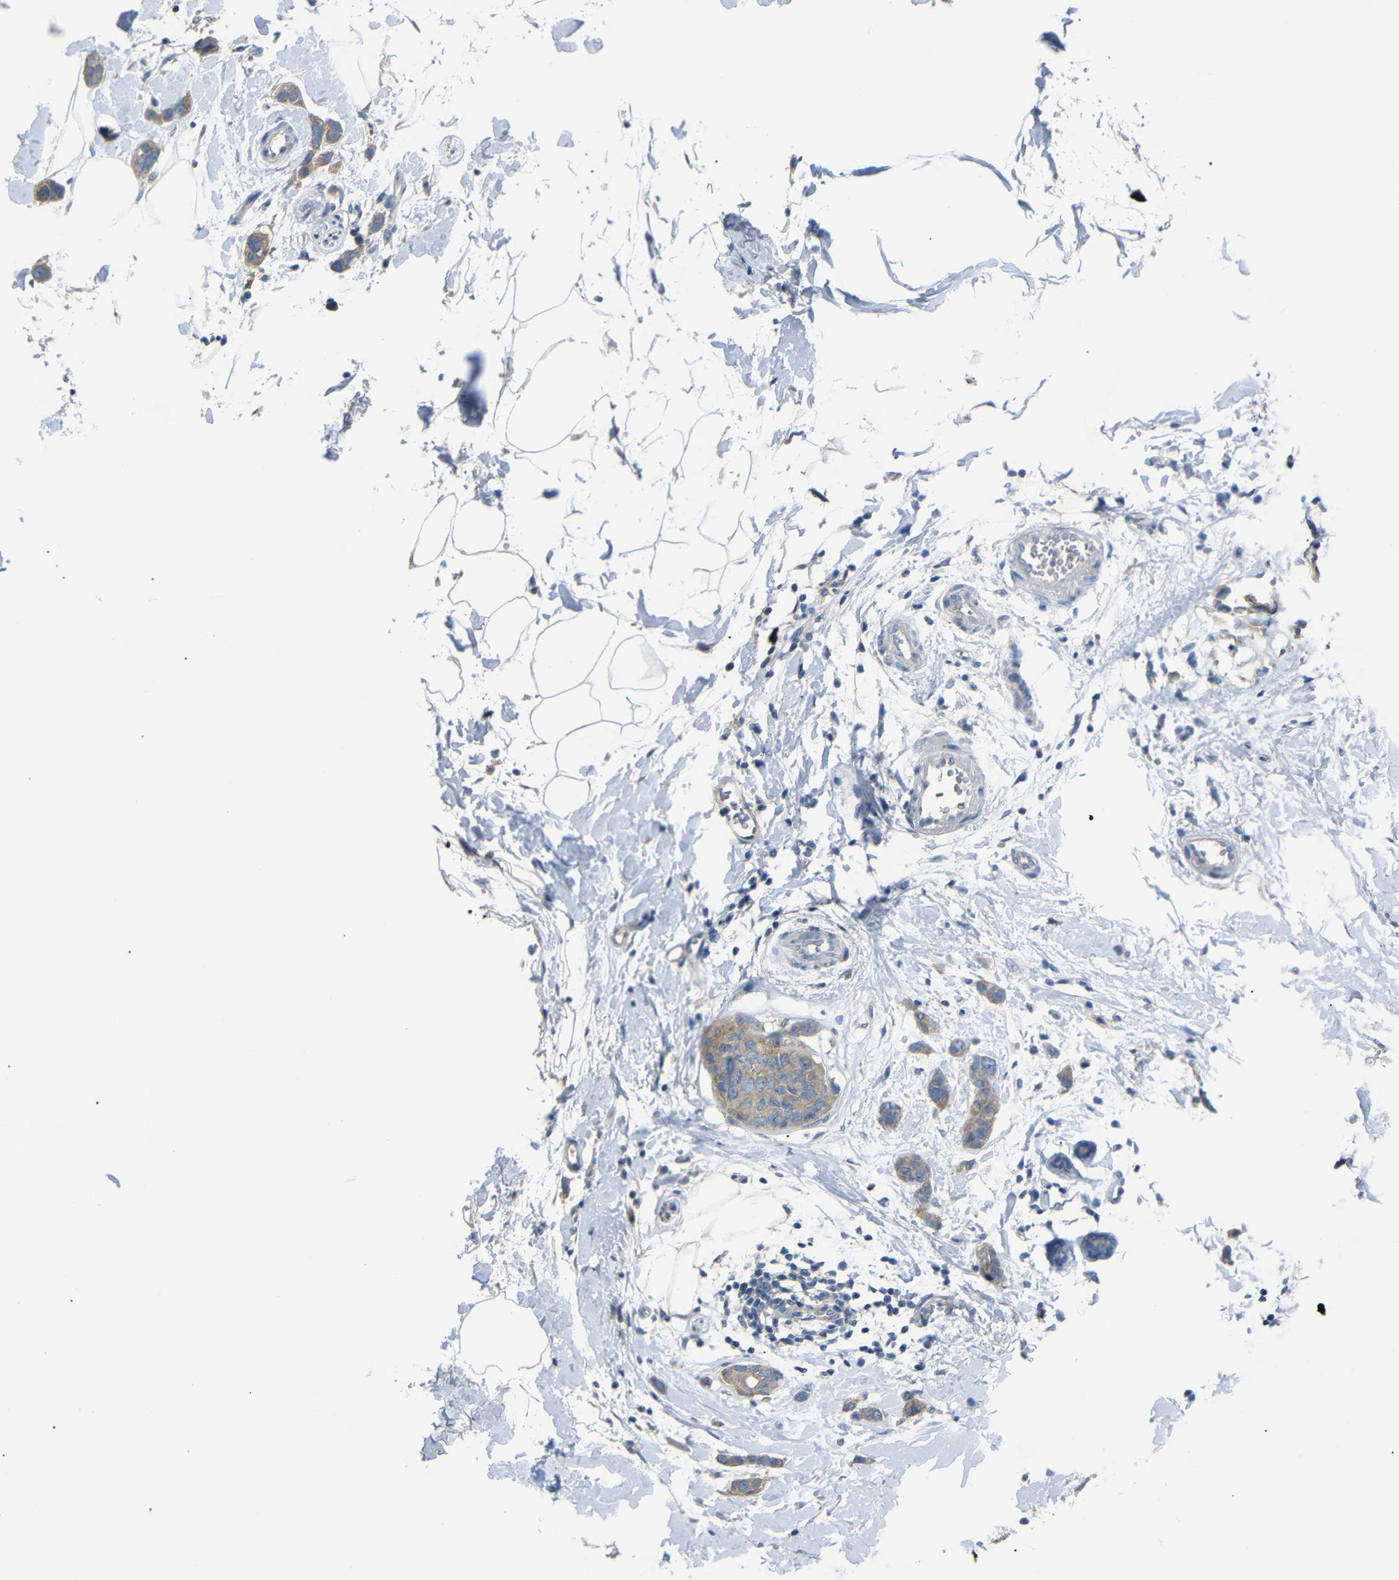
{"staining": {"intensity": "weak", "quantity": ">75%", "location": "cytoplasmic/membranous"}, "tissue": "breast cancer", "cell_type": "Tumor cells", "image_type": "cancer", "snomed": [{"axis": "morphology", "description": "Normal tissue, NOS"}, {"axis": "morphology", "description": "Duct carcinoma"}, {"axis": "topography", "description": "Breast"}], "caption": "Breast cancer stained with immunohistochemistry (IHC) displays weak cytoplasmic/membranous staining in approximately >75% of tumor cells.", "gene": "C6orf89", "patient": {"sex": "female", "age": 50}}